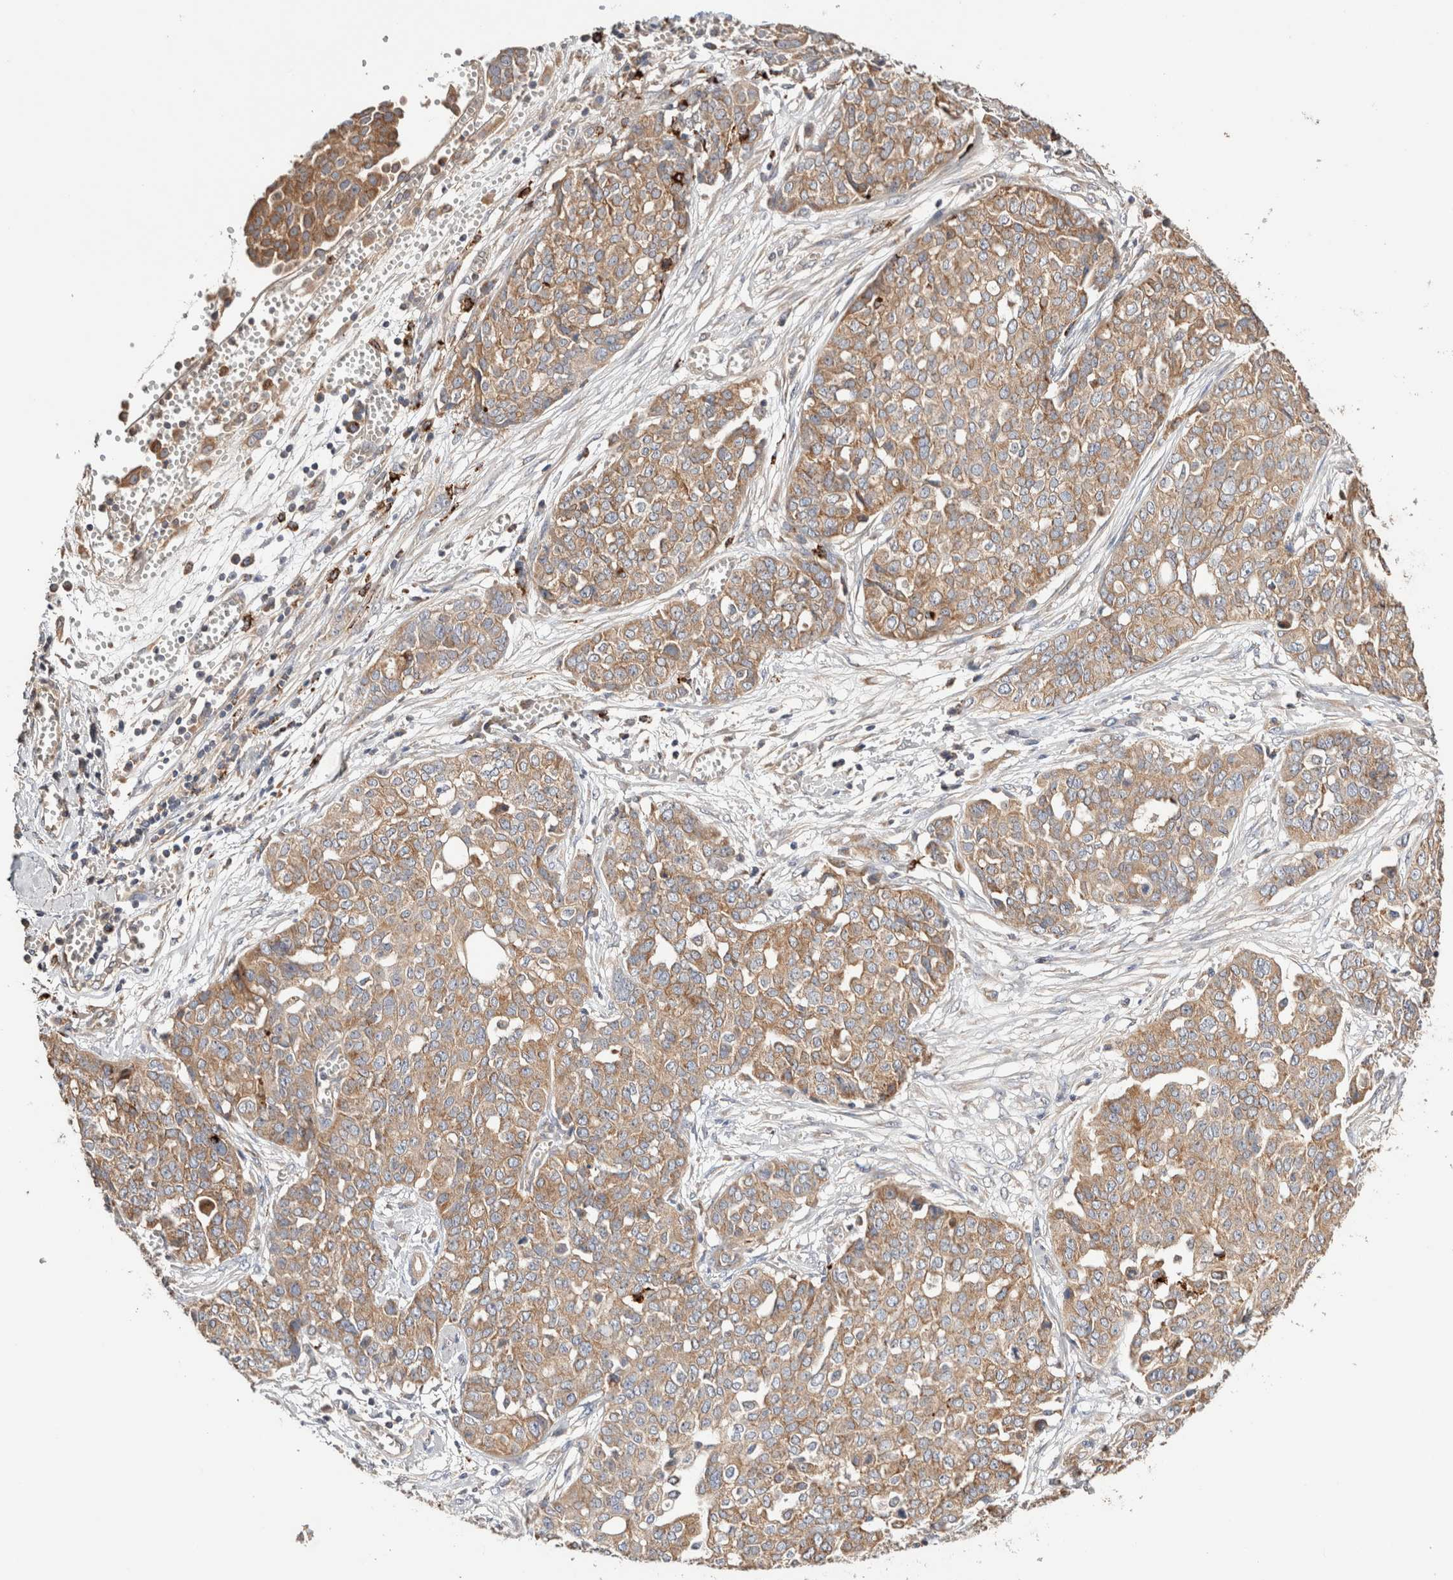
{"staining": {"intensity": "moderate", "quantity": ">75%", "location": "cytoplasmic/membranous"}, "tissue": "ovarian cancer", "cell_type": "Tumor cells", "image_type": "cancer", "snomed": [{"axis": "morphology", "description": "Cystadenocarcinoma, serous, NOS"}, {"axis": "topography", "description": "Soft tissue"}, {"axis": "topography", "description": "Ovary"}], "caption": "The image displays immunohistochemical staining of ovarian cancer. There is moderate cytoplasmic/membranous positivity is appreciated in approximately >75% of tumor cells.", "gene": "B3GNTL1", "patient": {"sex": "female", "age": 57}}